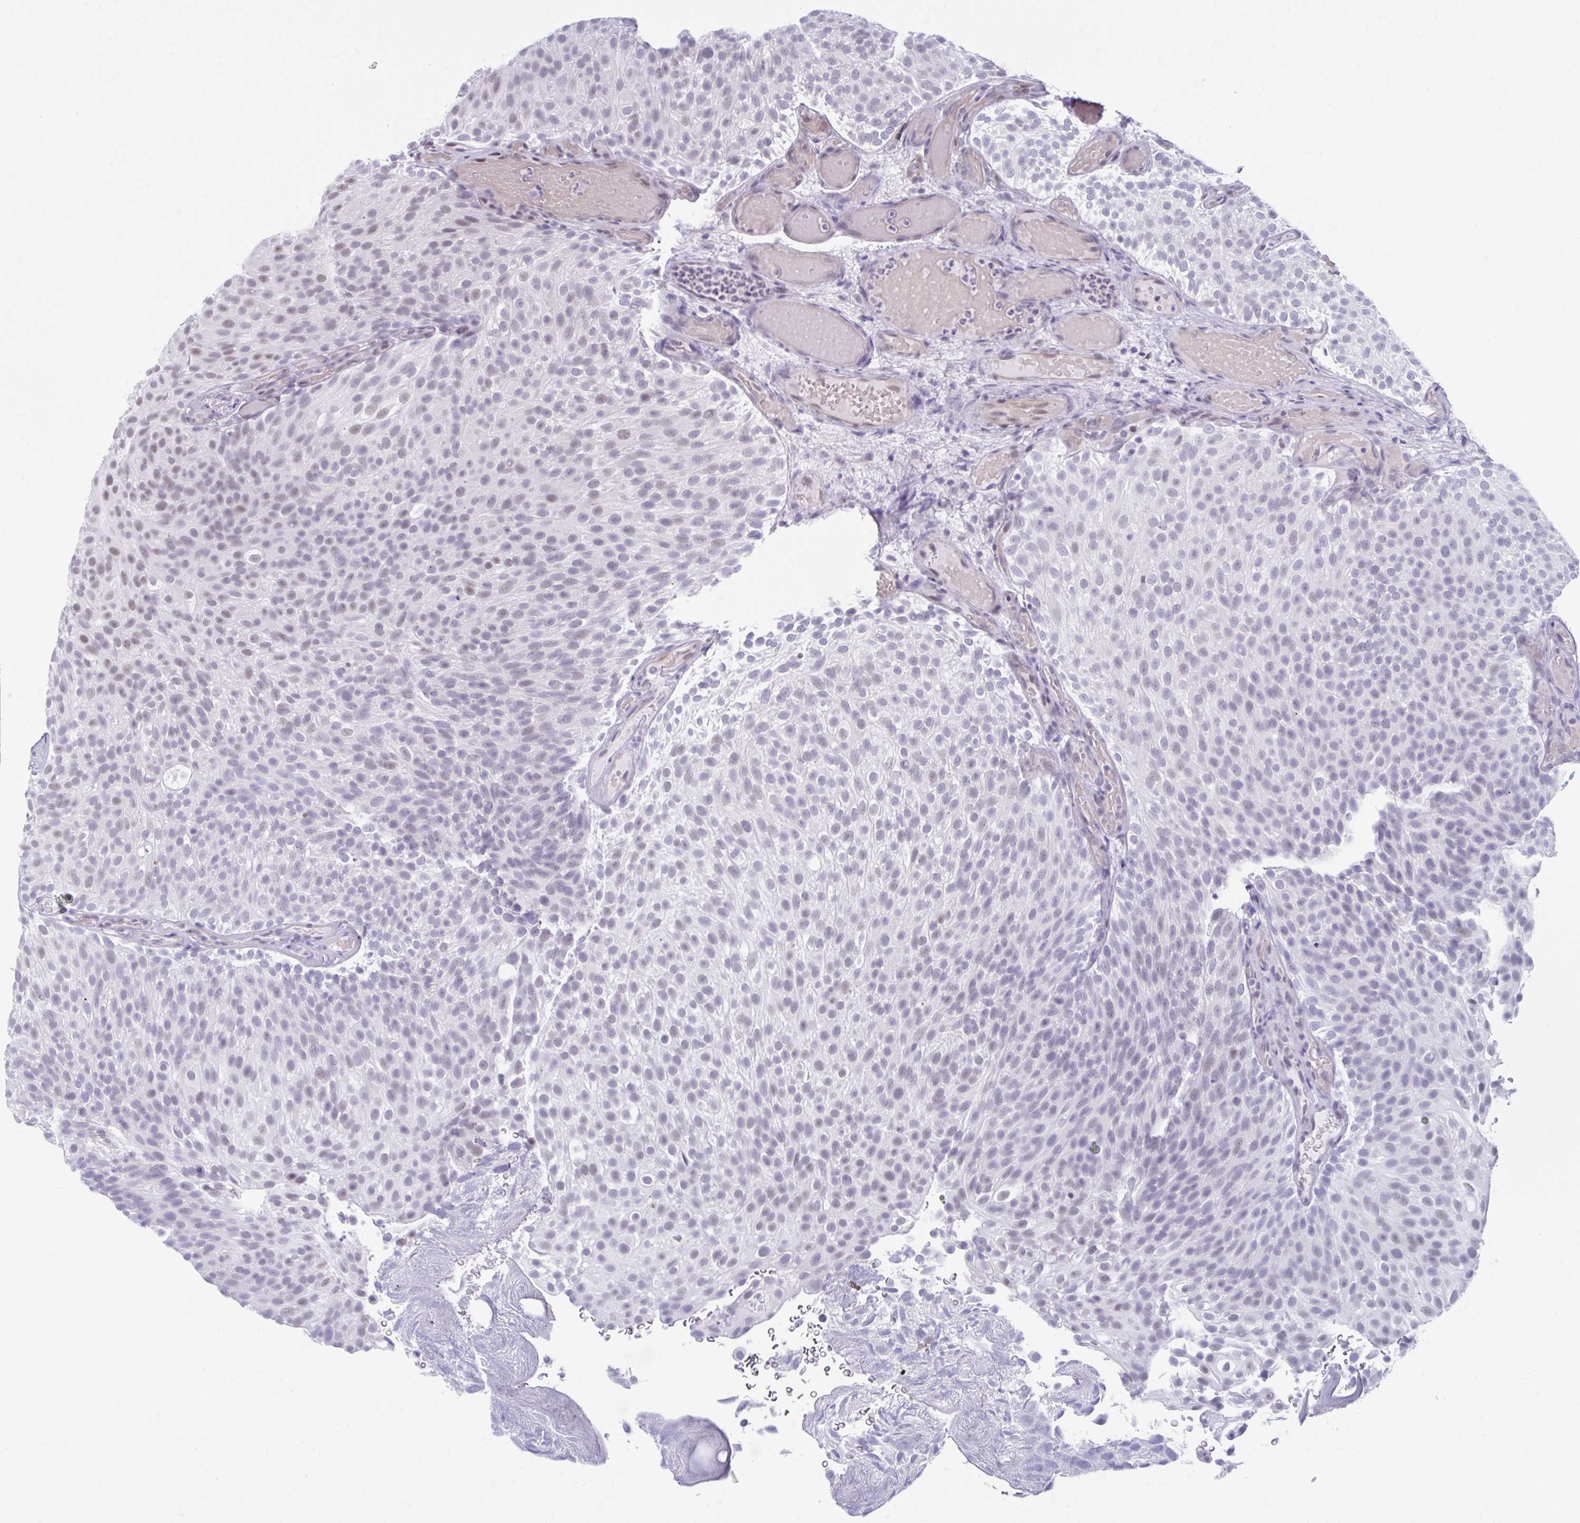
{"staining": {"intensity": "weak", "quantity": ">75%", "location": "nuclear"}, "tissue": "urothelial cancer", "cell_type": "Tumor cells", "image_type": "cancer", "snomed": [{"axis": "morphology", "description": "Urothelial carcinoma, Low grade"}, {"axis": "topography", "description": "Urinary bladder"}], "caption": "Immunohistochemistry photomicrograph of neoplastic tissue: low-grade urothelial carcinoma stained using IHC reveals low levels of weak protein expression localized specifically in the nuclear of tumor cells, appearing as a nuclear brown color.", "gene": "CCDC105", "patient": {"sex": "male", "age": 78}}